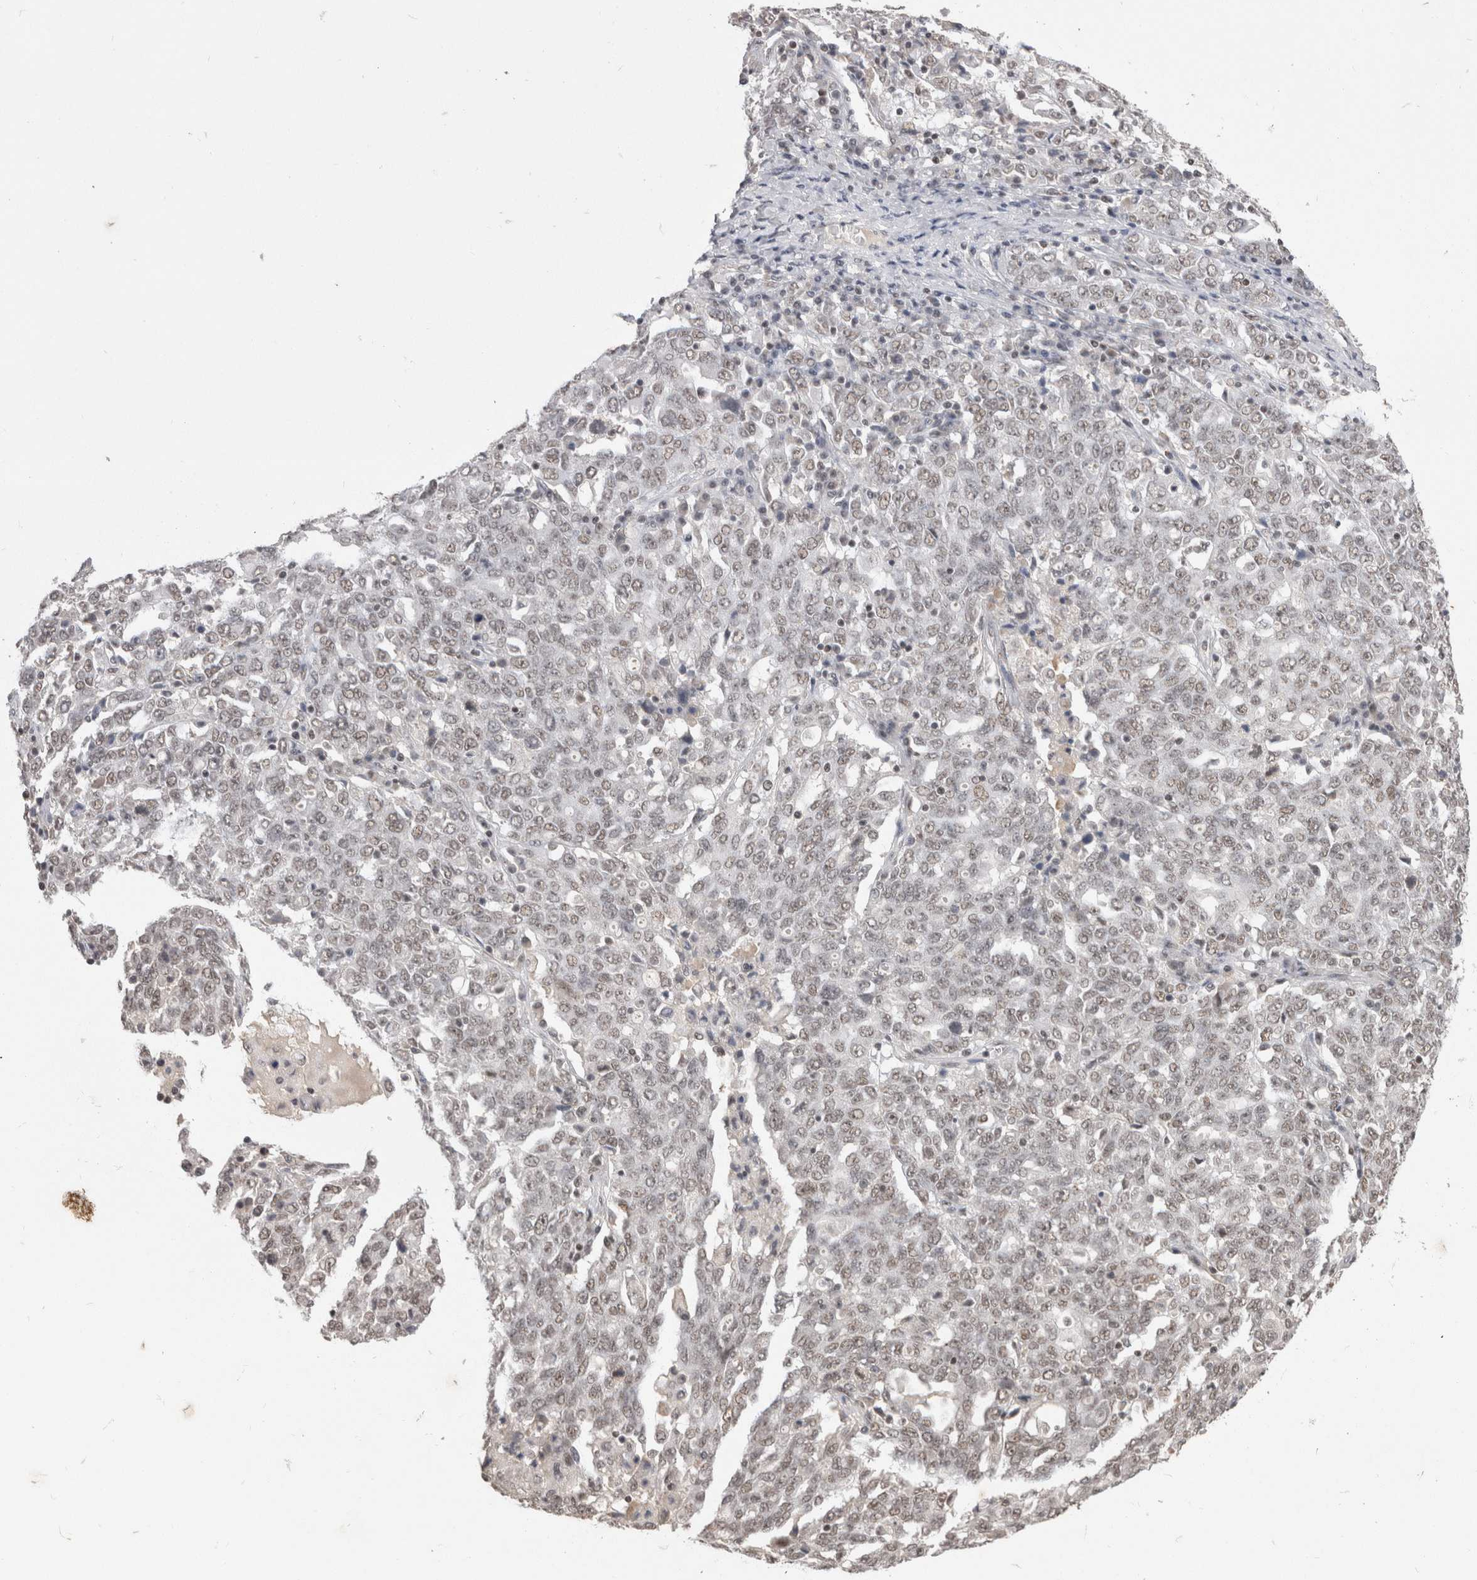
{"staining": {"intensity": "weak", "quantity": "<25%", "location": "nuclear"}, "tissue": "ovarian cancer", "cell_type": "Tumor cells", "image_type": "cancer", "snomed": [{"axis": "morphology", "description": "Carcinoma, endometroid"}, {"axis": "topography", "description": "Ovary"}], "caption": "IHC of ovarian cancer (endometroid carcinoma) demonstrates no staining in tumor cells.", "gene": "DAXX", "patient": {"sex": "female", "age": 62}}